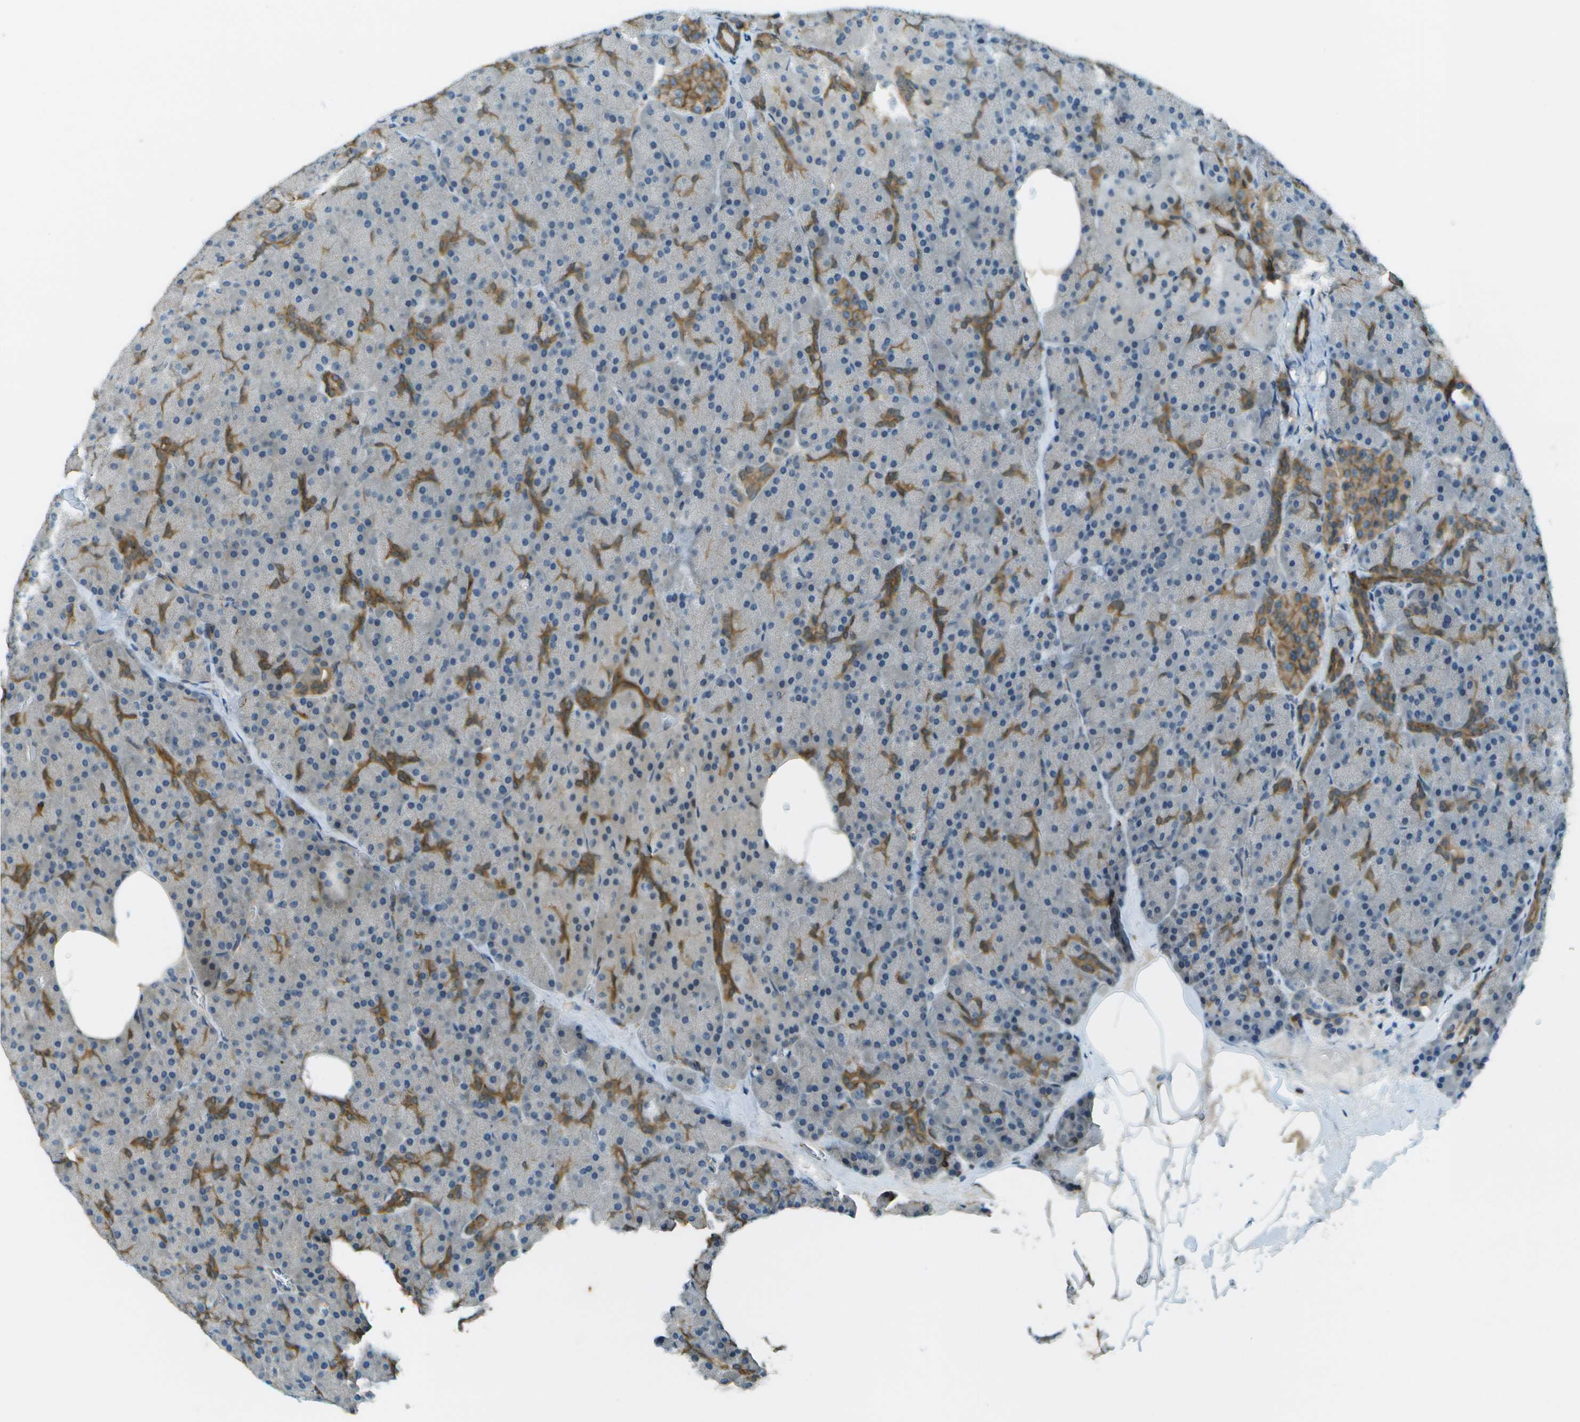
{"staining": {"intensity": "moderate", "quantity": "25%-75%", "location": "cytoplasmic/membranous"}, "tissue": "pancreas", "cell_type": "Exocrine glandular cells", "image_type": "normal", "snomed": [{"axis": "morphology", "description": "Normal tissue, NOS"}, {"axis": "topography", "description": "Pancreas"}], "caption": "Approximately 25%-75% of exocrine glandular cells in benign human pancreas display moderate cytoplasmic/membranous protein positivity as visualized by brown immunohistochemical staining.", "gene": "LRRC66", "patient": {"sex": "female", "age": 35}}